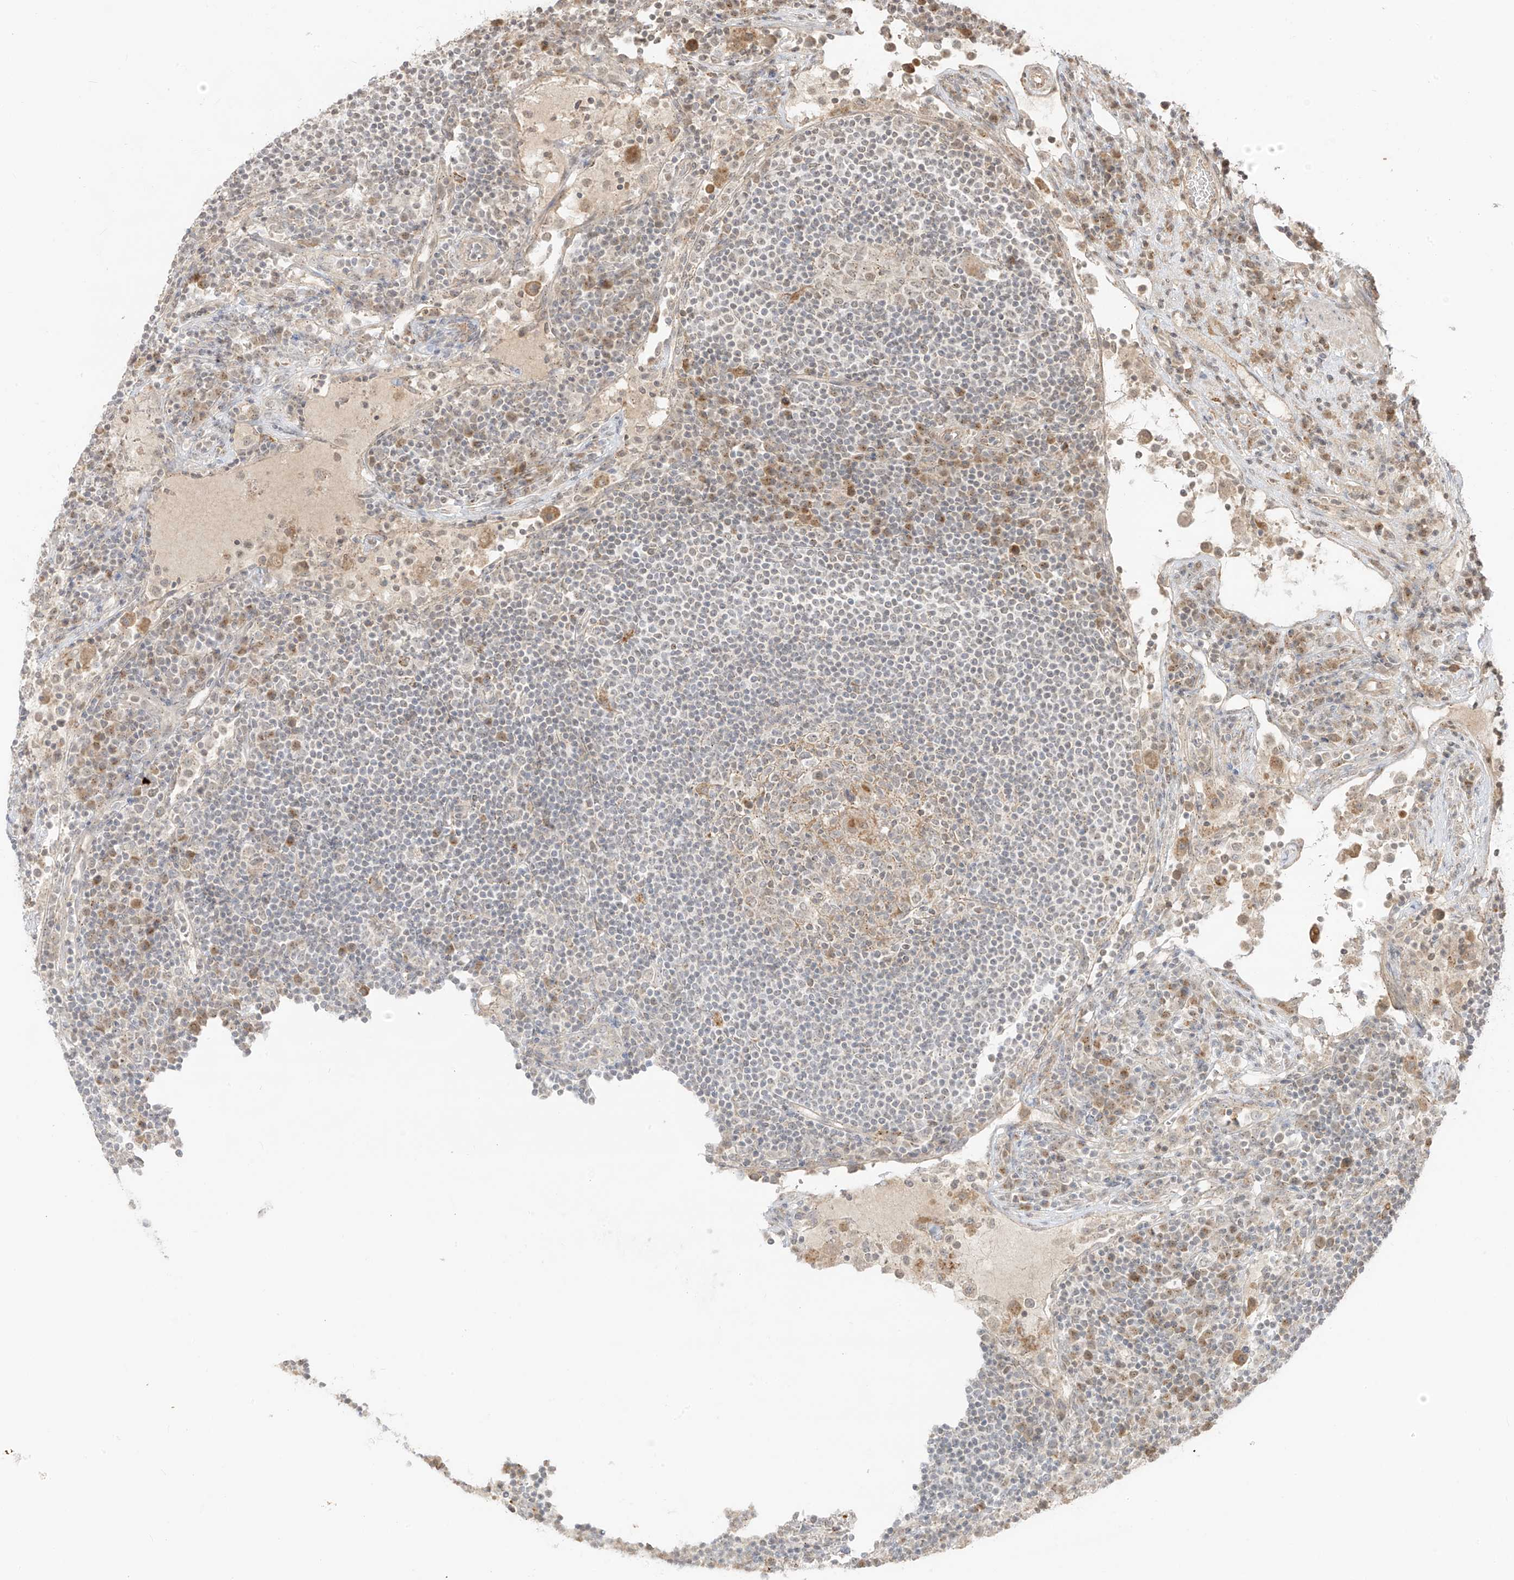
{"staining": {"intensity": "moderate", "quantity": "<25%", "location": "cytoplasmic/membranous"}, "tissue": "lymph node", "cell_type": "Germinal center cells", "image_type": "normal", "snomed": [{"axis": "morphology", "description": "Normal tissue, NOS"}, {"axis": "topography", "description": "Lymph node"}], "caption": "Human lymph node stained for a protein (brown) exhibits moderate cytoplasmic/membranous positive positivity in approximately <25% of germinal center cells.", "gene": "N4BP3", "patient": {"sex": "female", "age": 53}}